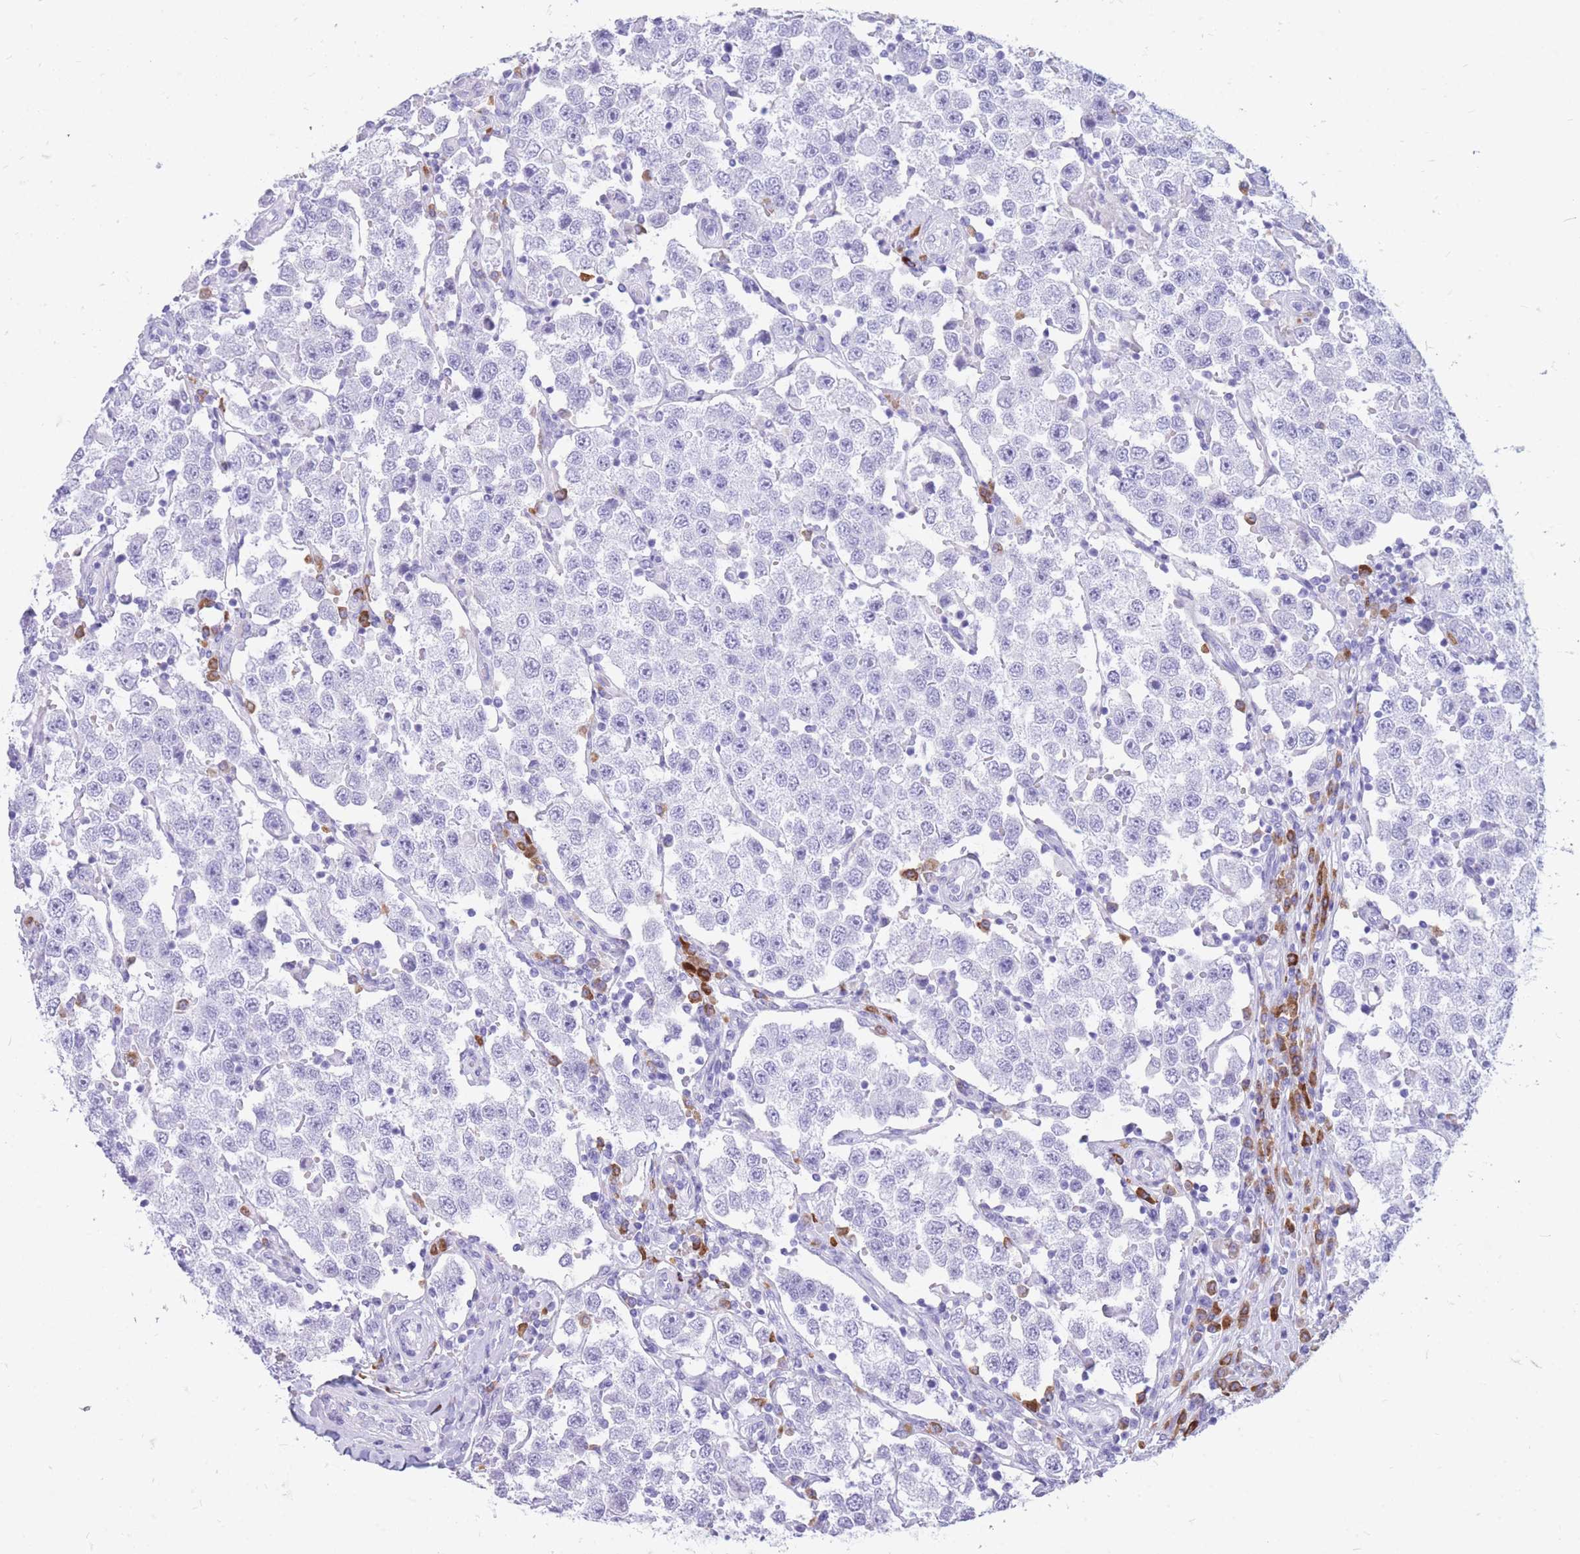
{"staining": {"intensity": "negative", "quantity": "none", "location": "none"}, "tissue": "testis cancer", "cell_type": "Tumor cells", "image_type": "cancer", "snomed": [{"axis": "morphology", "description": "Seminoma, NOS"}, {"axis": "topography", "description": "Testis"}], "caption": "DAB immunohistochemical staining of human testis cancer shows no significant positivity in tumor cells. (DAB IHC, high magnification).", "gene": "ZFP37", "patient": {"sex": "male", "age": 37}}